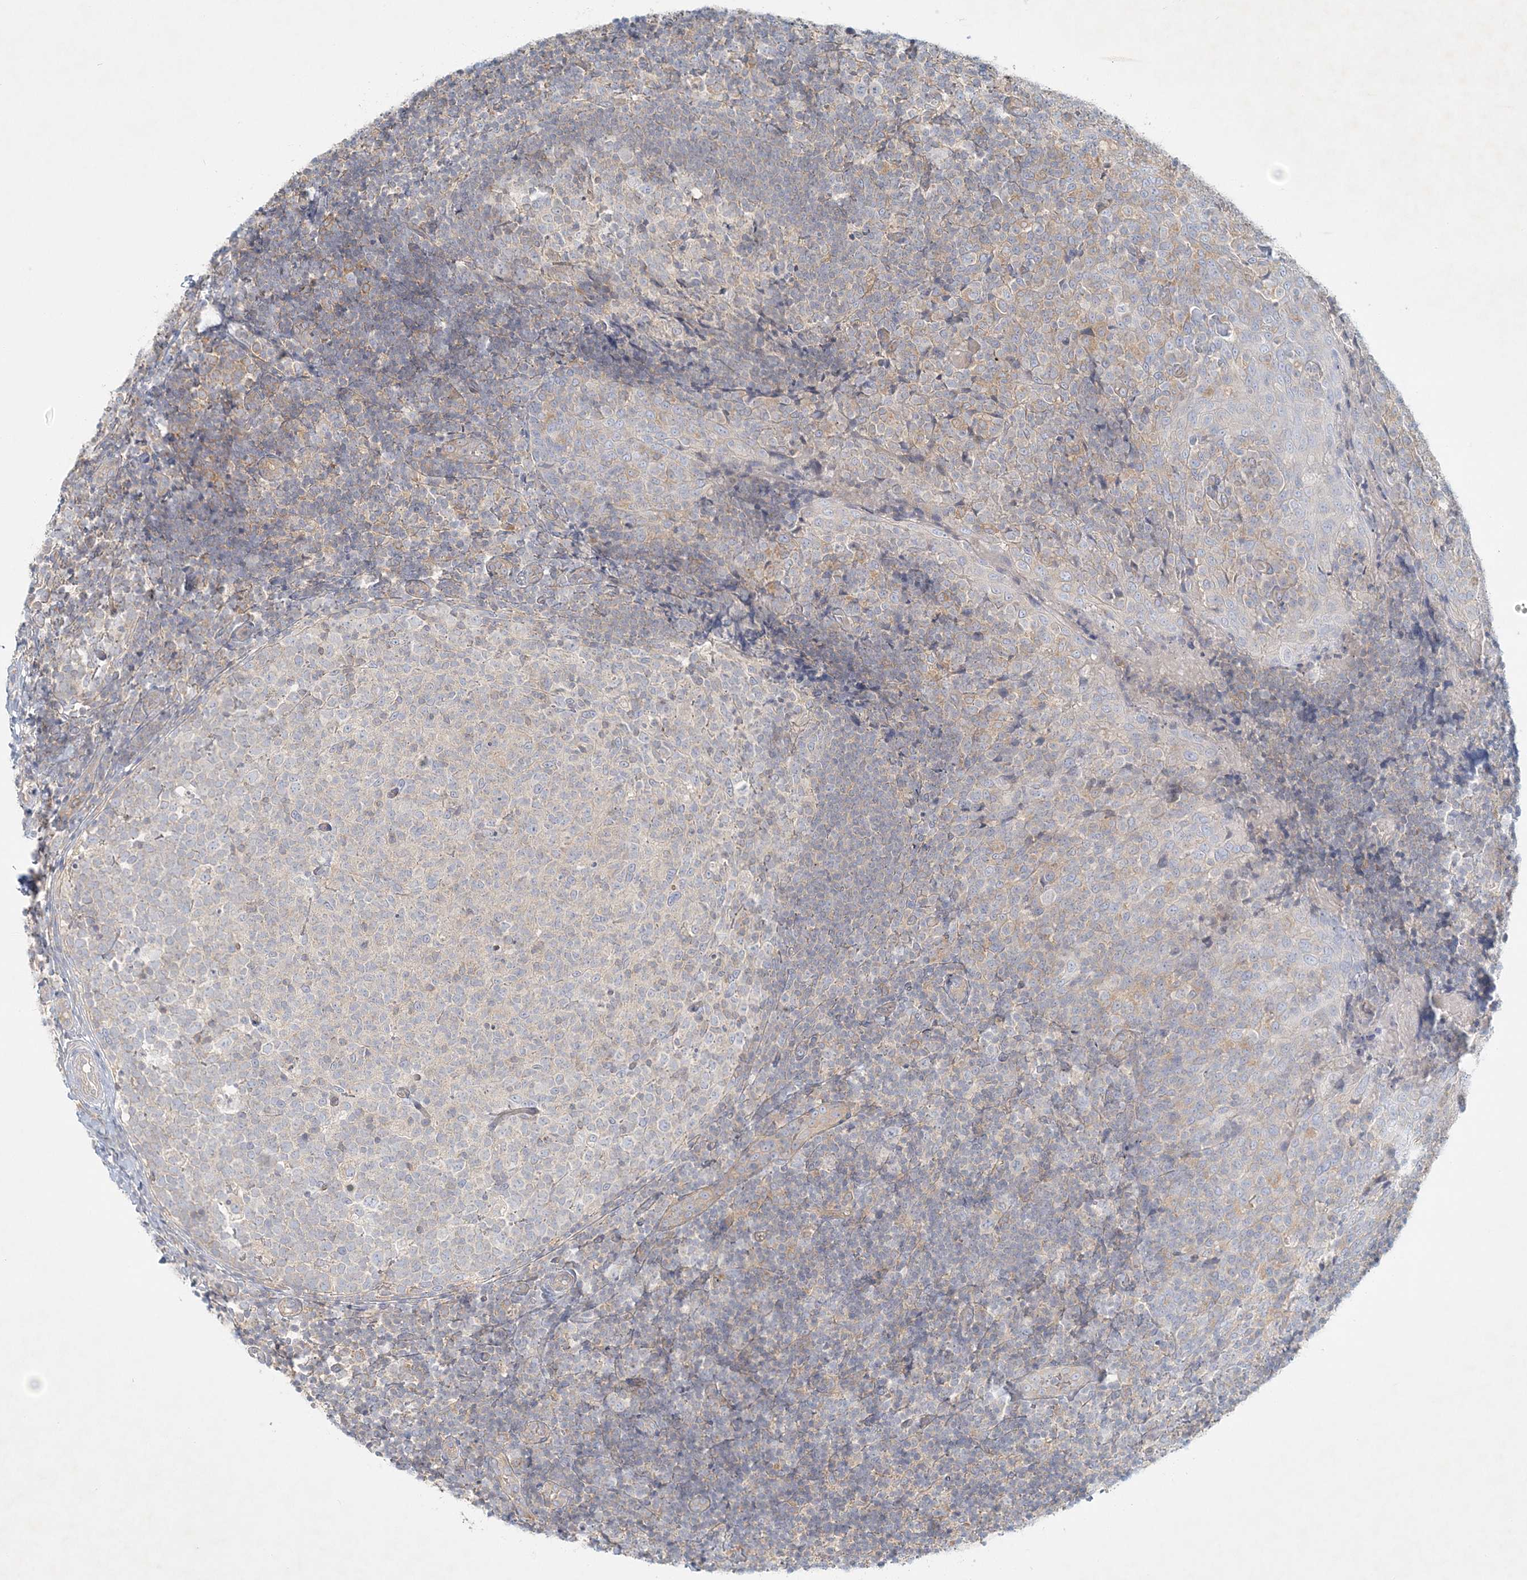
{"staining": {"intensity": "negative", "quantity": "none", "location": "none"}, "tissue": "tonsil", "cell_type": "Germinal center cells", "image_type": "normal", "snomed": [{"axis": "morphology", "description": "Normal tissue, NOS"}, {"axis": "topography", "description": "Tonsil"}], "caption": "Immunohistochemistry histopathology image of benign tonsil: tonsil stained with DAB (3,3'-diaminobenzidine) exhibits no significant protein staining in germinal center cells.", "gene": "STK11IP", "patient": {"sex": "female", "age": 19}}